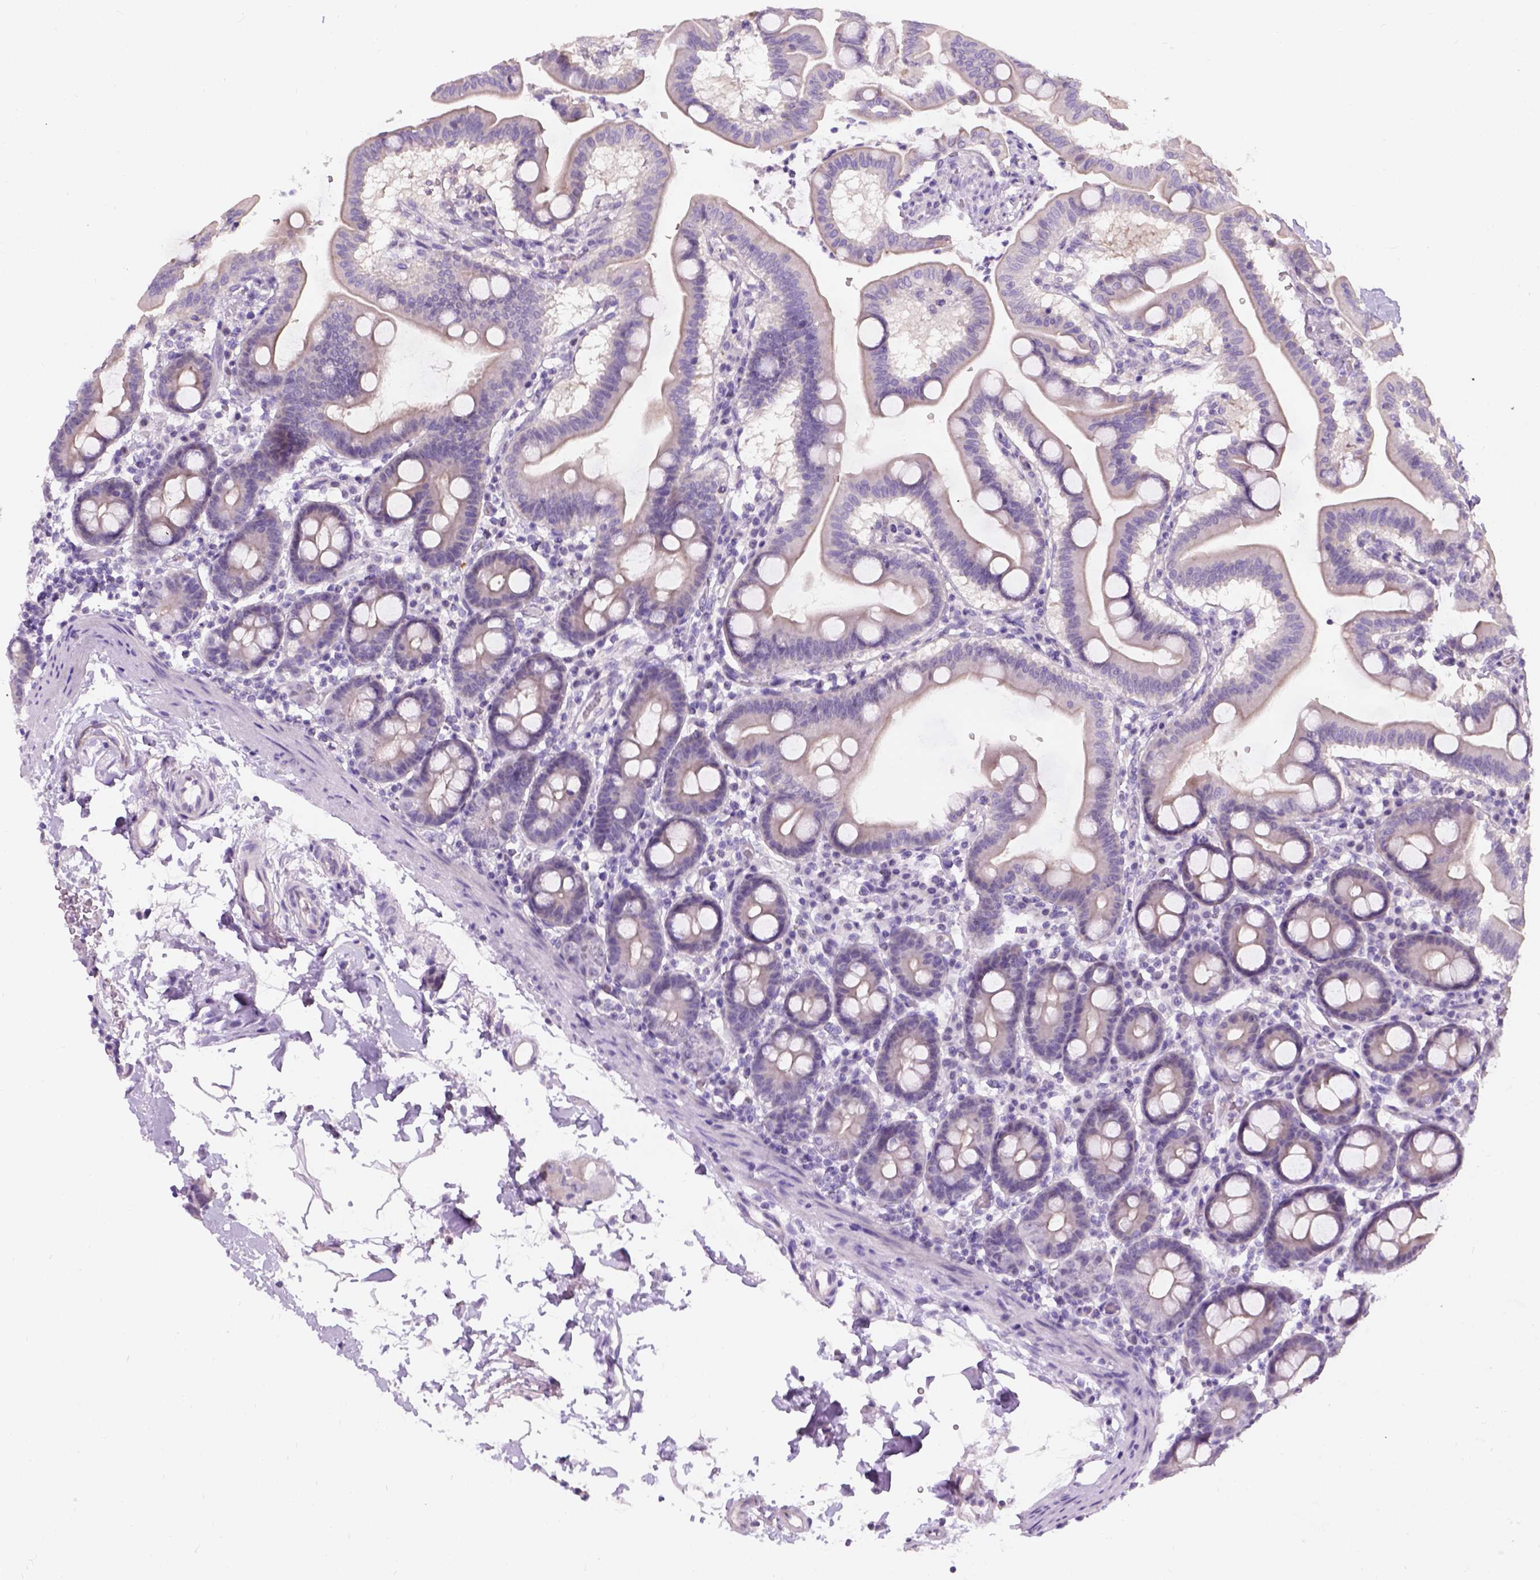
{"staining": {"intensity": "negative", "quantity": "none", "location": "none"}, "tissue": "duodenum", "cell_type": "Glandular cells", "image_type": "normal", "snomed": [{"axis": "morphology", "description": "Normal tissue, NOS"}, {"axis": "topography", "description": "Pancreas"}, {"axis": "topography", "description": "Duodenum"}], "caption": "The image reveals no staining of glandular cells in unremarkable duodenum.", "gene": "C20orf144", "patient": {"sex": "male", "age": 59}}